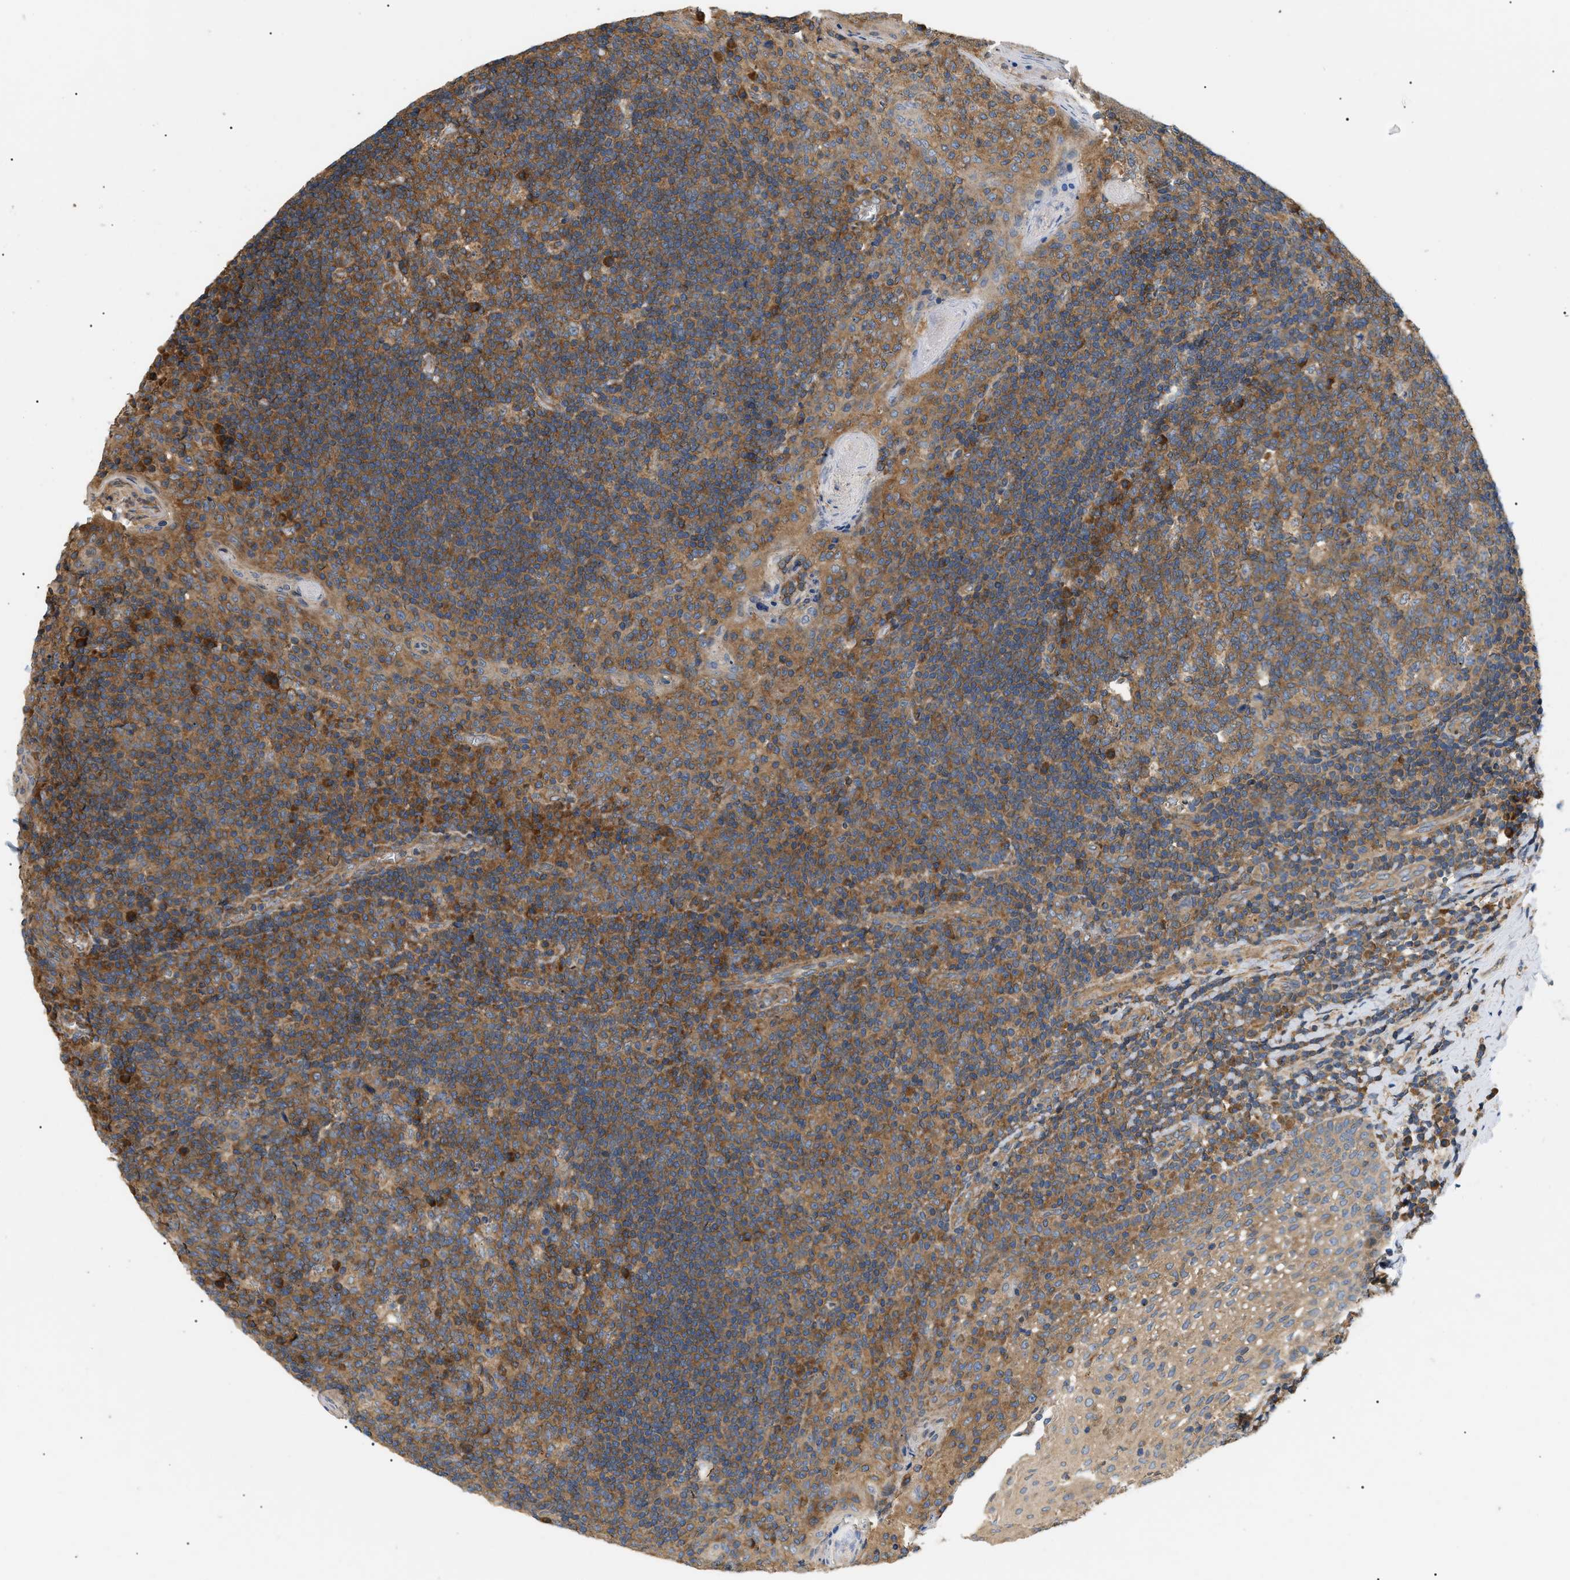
{"staining": {"intensity": "moderate", "quantity": ">75%", "location": "cytoplasmic/membranous"}, "tissue": "tonsil", "cell_type": "Germinal center cells", "image_type": "normal", "snomed": [{"axis": "morphology", "description": "Normal tissue, NOS"}, {"axis": "topography", "description": "Tonsil"}], "caption": "IHC image of normal tonsil: tonsil stained using immunohistochemistry shows medium levels of moderate protein expression localized specifically in the cytoplasmic/membranous of germinal center cells, appearing as a cytoplasmic/membranous brown color.", "gene": "PPM1B", "patient": {"sex": "male", "age": 17}}